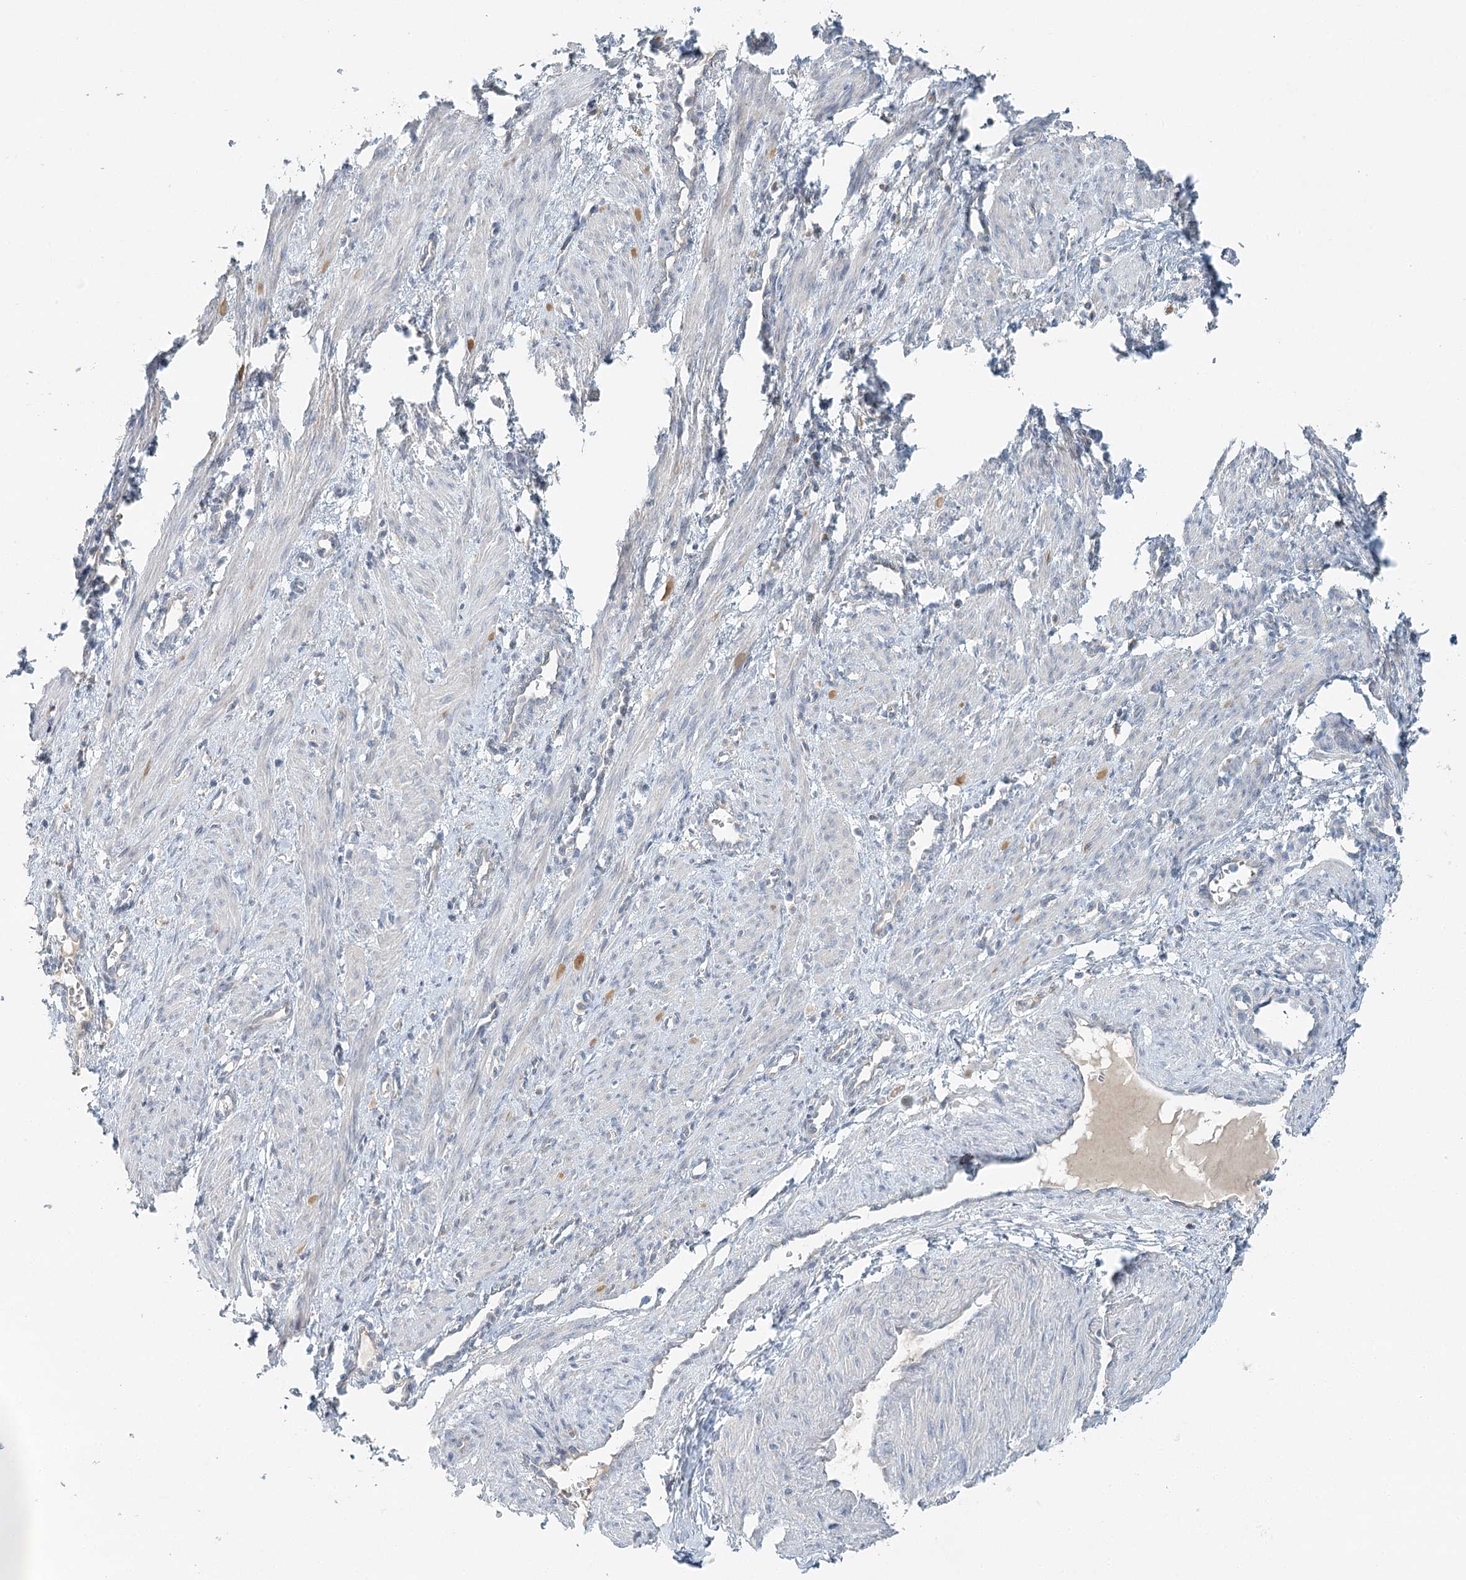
{"staining": {"intensity": "negative", "quantity": "none", "location": "none"}, "tissue": "smooth muscle", "cell_type": "Smooth muscle cells", "image_type": "normal", "snomed": [{"axis": "morphology", "description": "Normal tissue, NOS"}, {"axis": "topography", "description": "Endometrium"}], "caption": "The IHC micrograph has no significant positivity in smooth muscle cells of smooth muscle. (DAB immunohistochemistry with hematoxylin counter stain).", "gene": "VSIG1", "patient": {"sex": "female", "age": 33}}